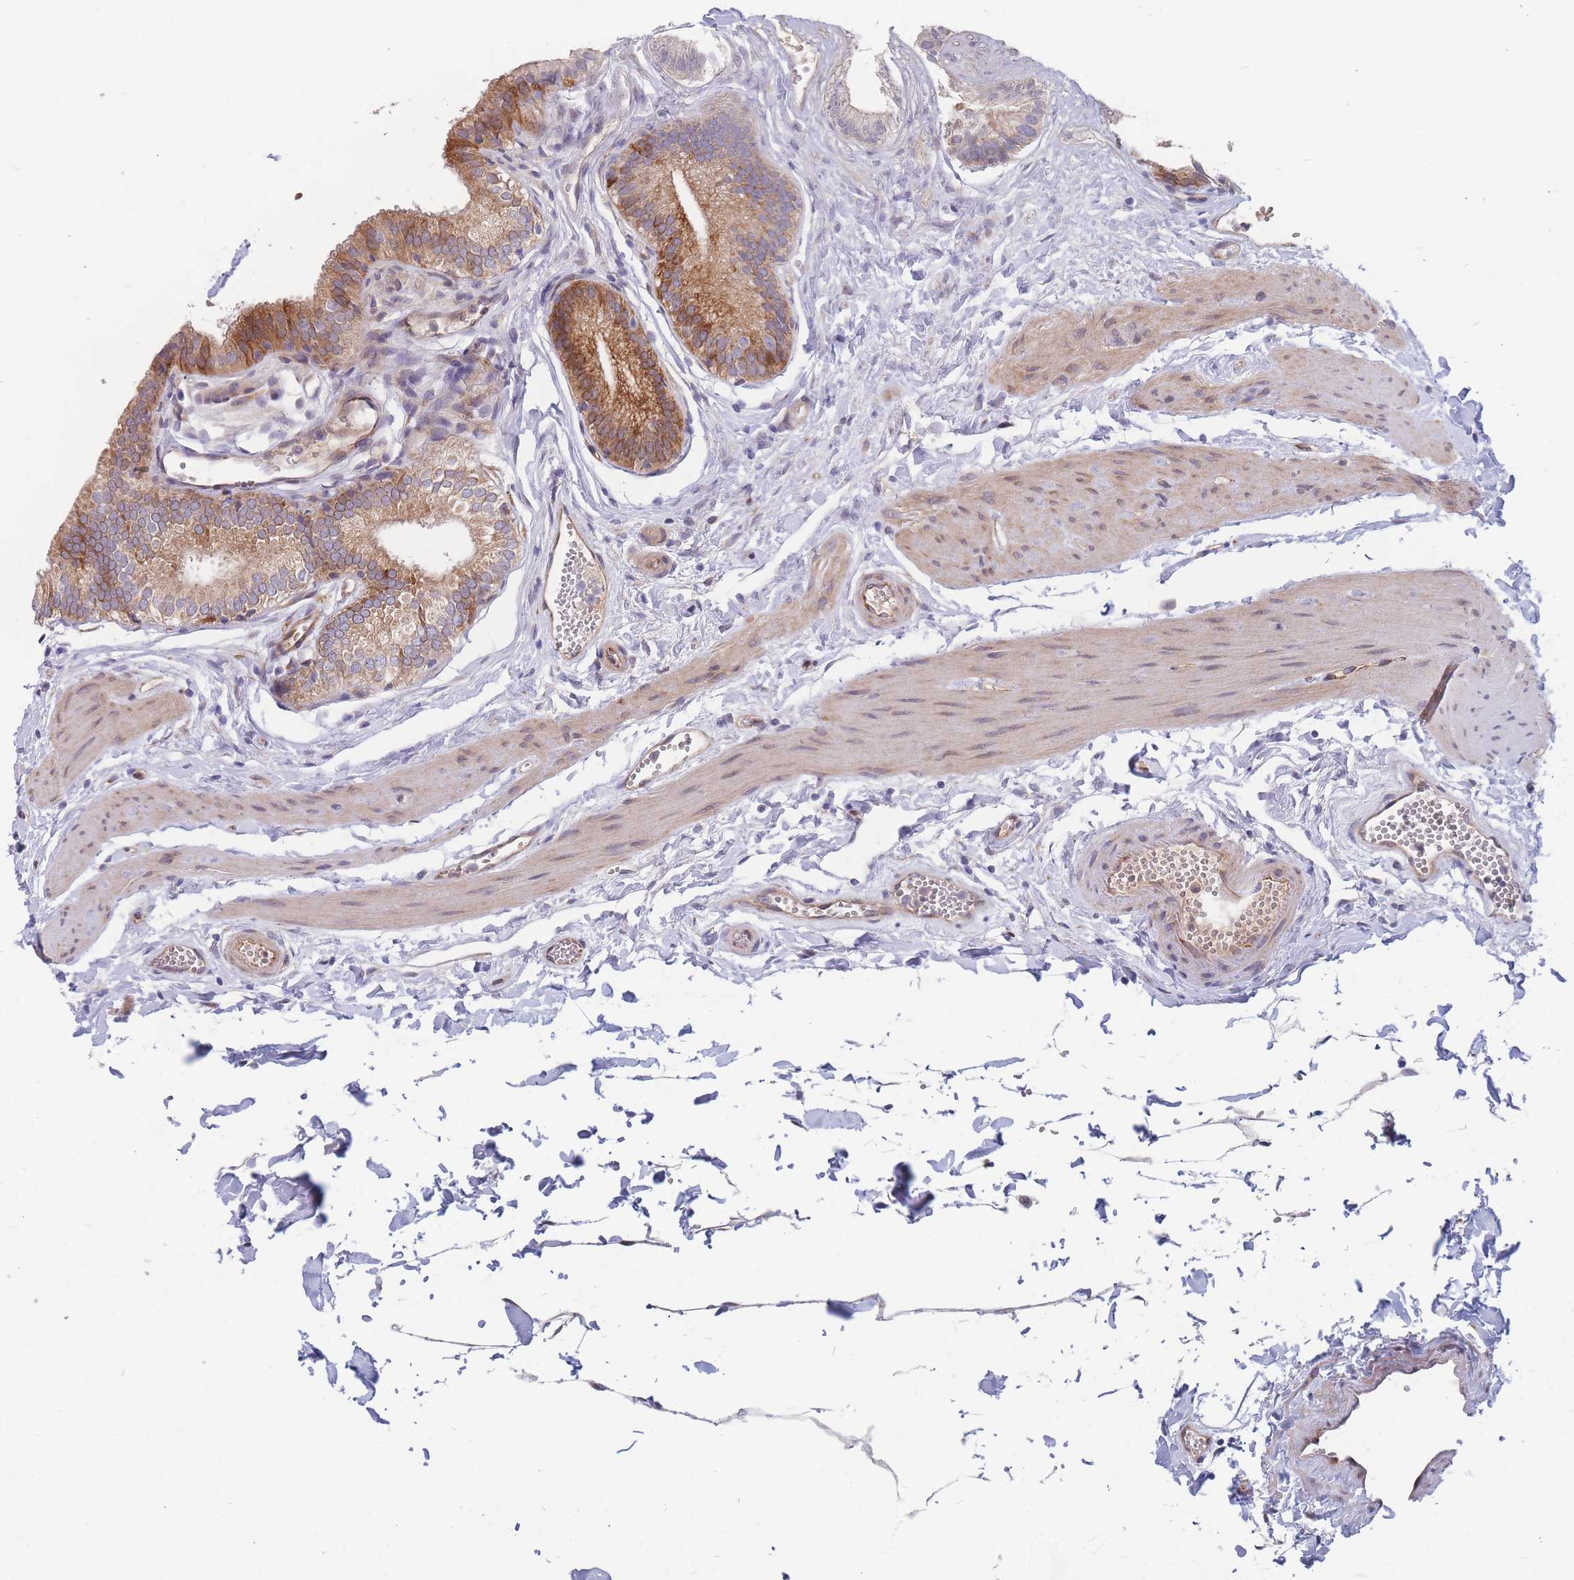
{"staining": {"intensity": "moderate", "quantity": ">75%", "location": "cytoplasmic/membranous"}, "tissue": "gallbladder", "cell_type": "Glandular cells", "image_type": "normal", "snomed": [{"axis": "morphology", "description": "Normal tissue, NOS"}, {"axis": "topography", "description": "Gallbladder"}], "caption": "Gallbladder stained with a brown dye reveals moderate cytoplasmic/membranous positive positivity in approximately >75% of glandular cells.", "gene": "TMEM131L", "patient": {"sex": "female", "age": 54}}